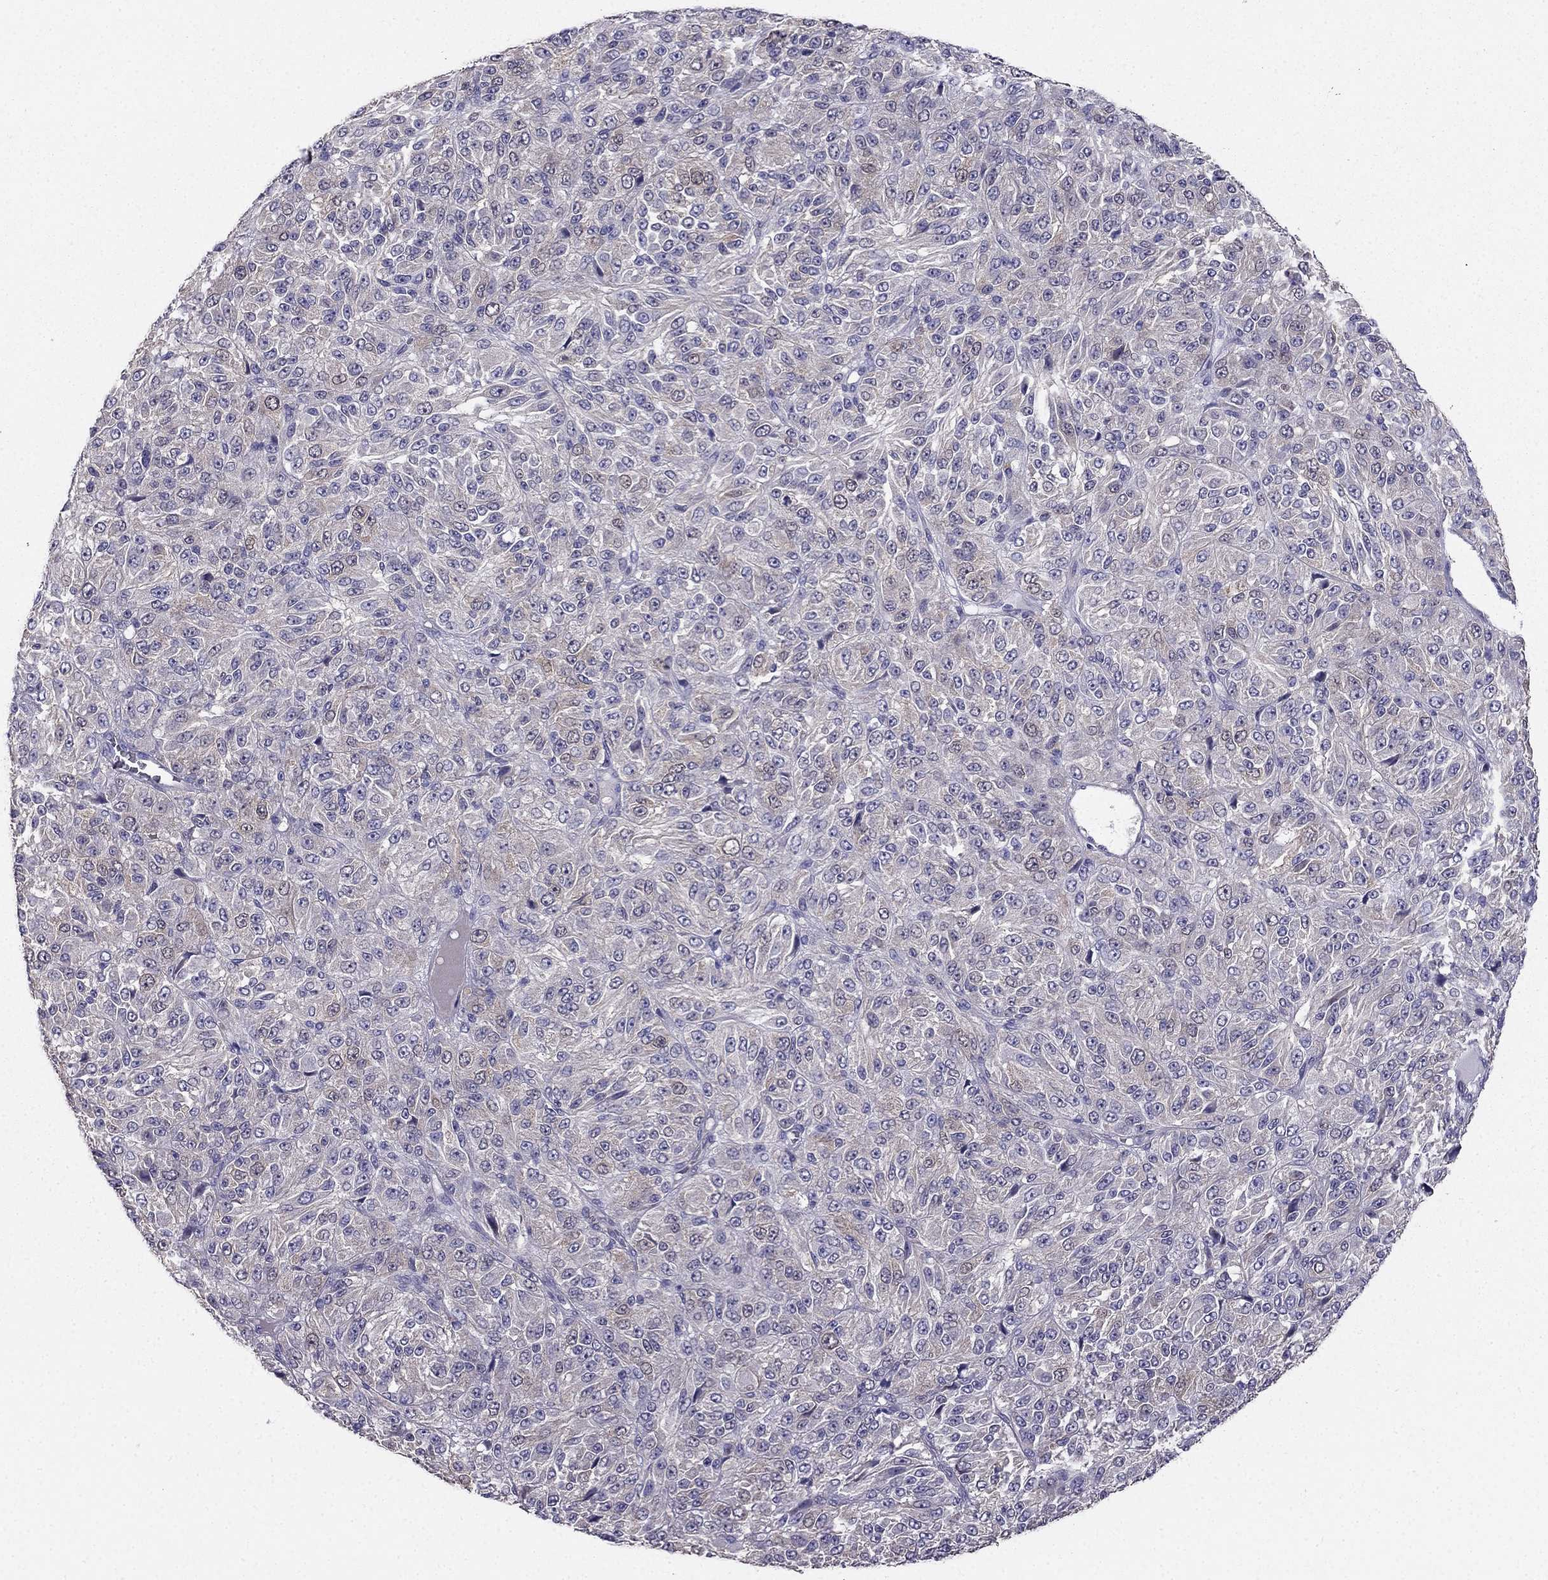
{"staining": {"intensity": "weak", "quantity": "<25%", "location": "cytoplasmic/membranous"}, "tissue": "melanoma", "cell_type": "Tumor cells", "image_type": "cancer", "snomed": [{"axis": "morphology", "description": "Malignant melanoma, Metastatic site"}, {"axis": "topography", "description": "Brain"}], "caption": "Immunohistochemistry (IHC) histopathology image of neoplastic tissue: human malignant melanoma (metastatic site) stained with DAB (3,3'-diaminobenzidine) reveals no significant protein expression in tumor cells.", "gene": "AS3MT", "patient": {"sex": "female", "age": 56}}